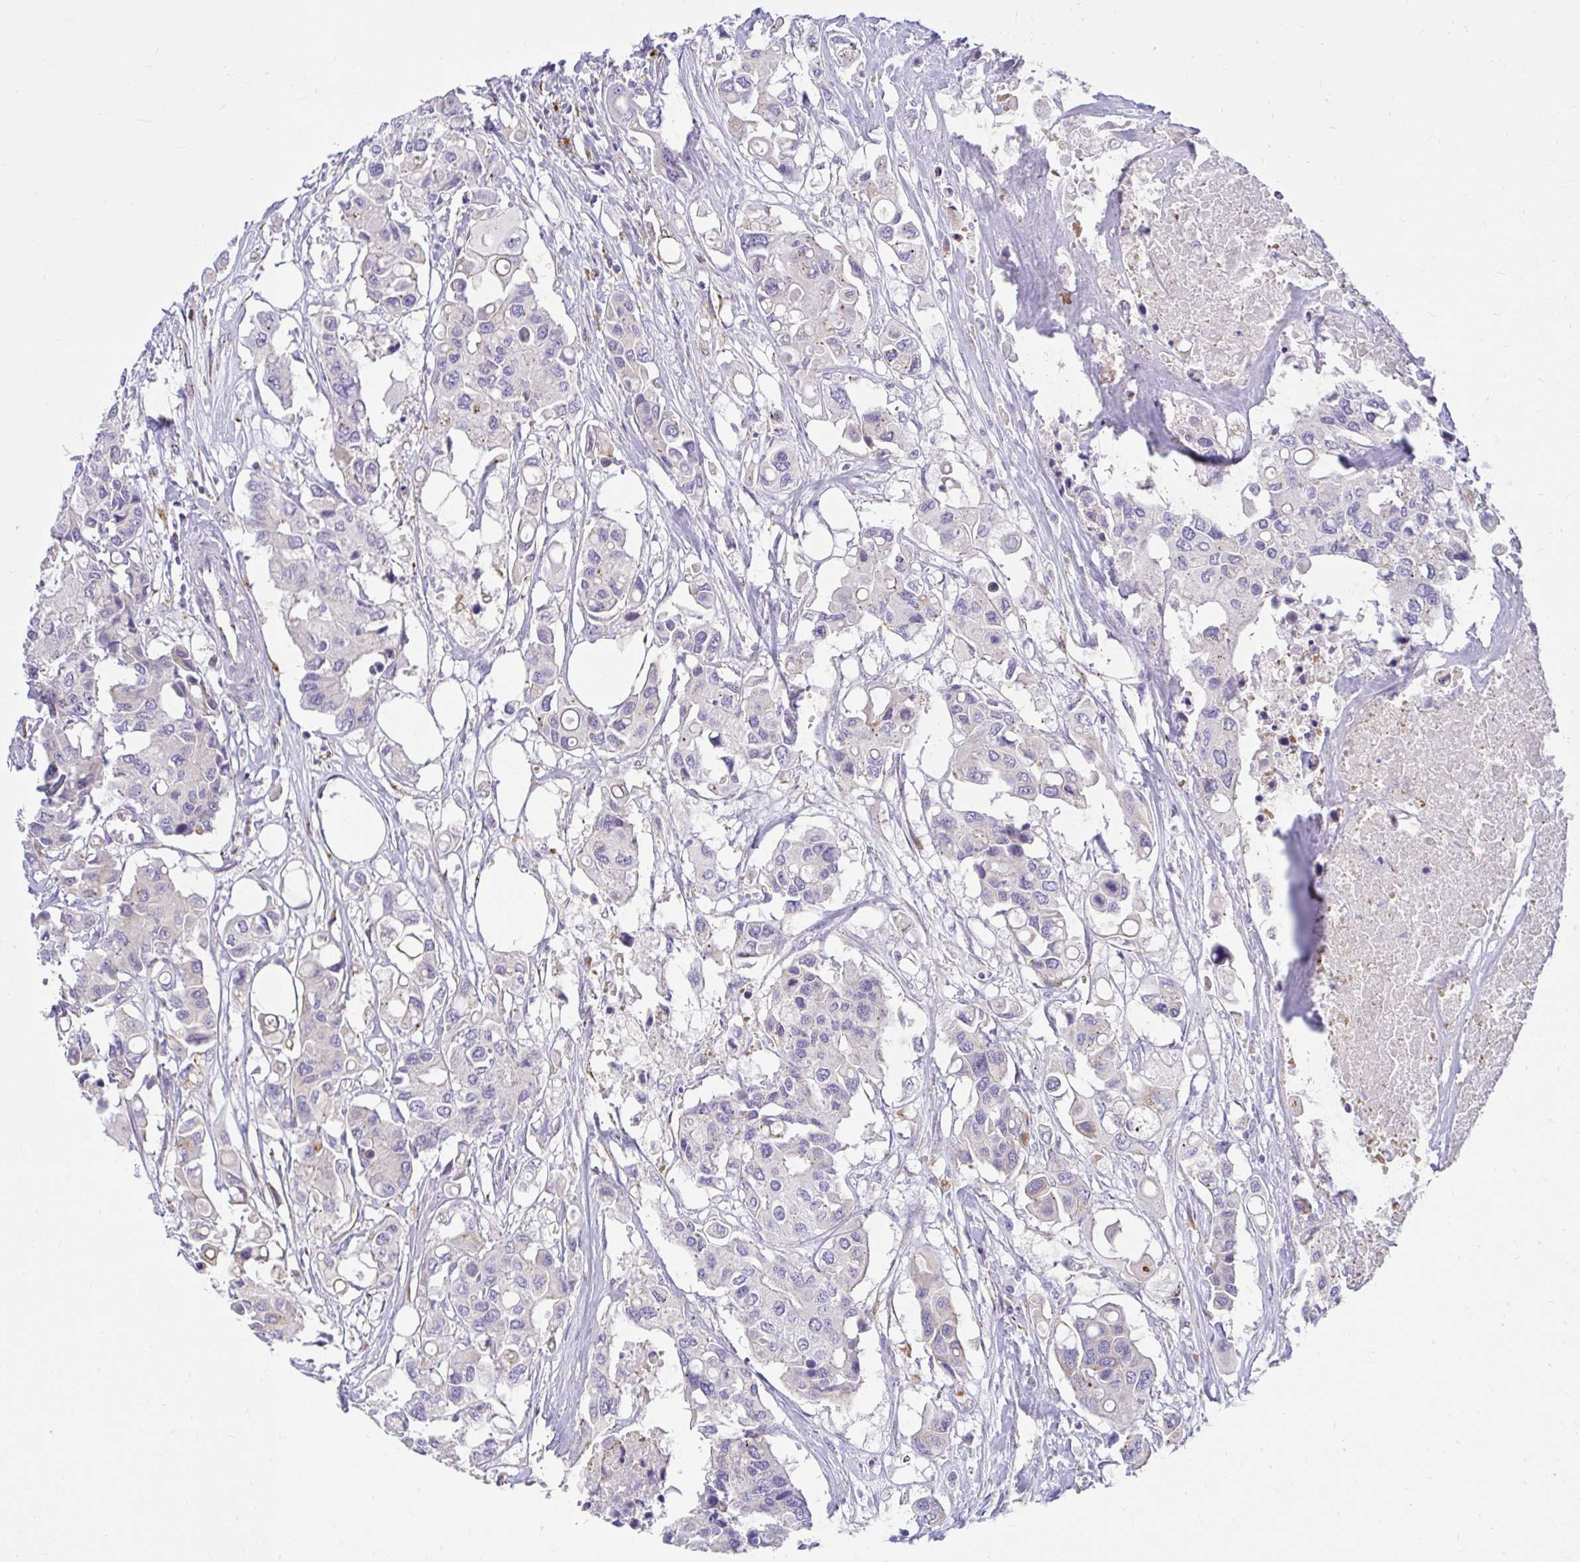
{"staining": {"intensity": "negative", "quantity": "none", "location": "none"}, "tissue": "colorectal cancer", "cell_type": "Tumor cells", "image_type": "cancer", "snomed": [{"axis": "morphology", "description": "Adenocarcinoma, NOS"}, {"axis": "topography", "description": "Colon"}], "caption": "Tumor cells show no significant protein staining in colorectal adenocarcinoma. (DAB IHC, high magnification).", "gene": "PKN3", "patient": {"sex": "male", "age": 77}}